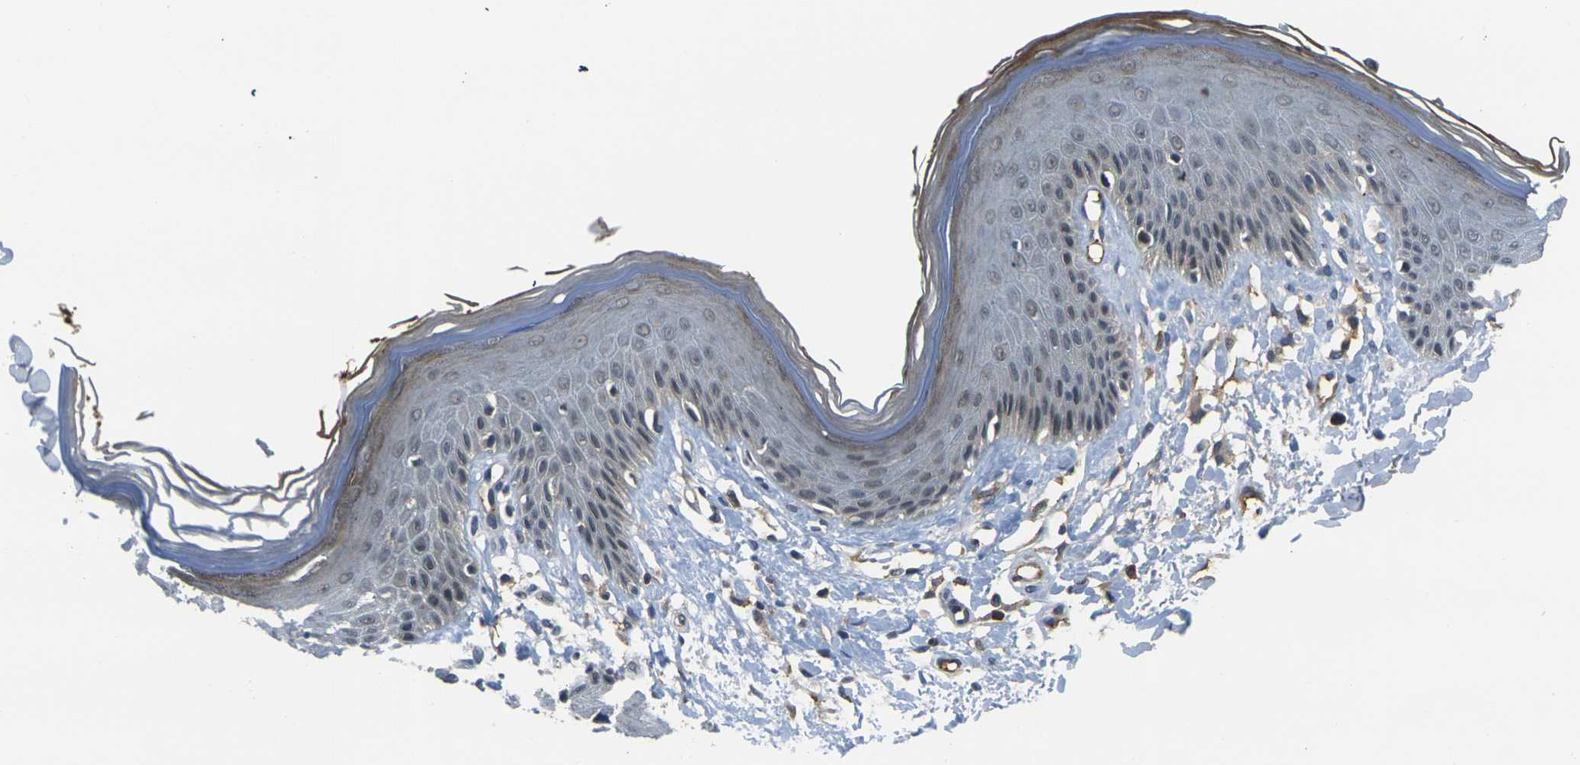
{"staining": {"intensity": "moderate", "quantity": "<25%", "location": "cytoplasmic/membranous"}, "tissue": "skin", "cell_type": "Epidermal cells", "image_type": "normal", "snomed": [{"axis": "morphology", "description": "Normal tissue, NOS"}, {"axis": "topography", "description": "Vulva"}], "caption": "DAB immunohistochemical staining of normal skin exhibits moderate cytoplasmic/membranous protein positivity in about <25% of epidermal cells.", "gene": "PIGL", "patient": {"sex": "female", "age": 73}}